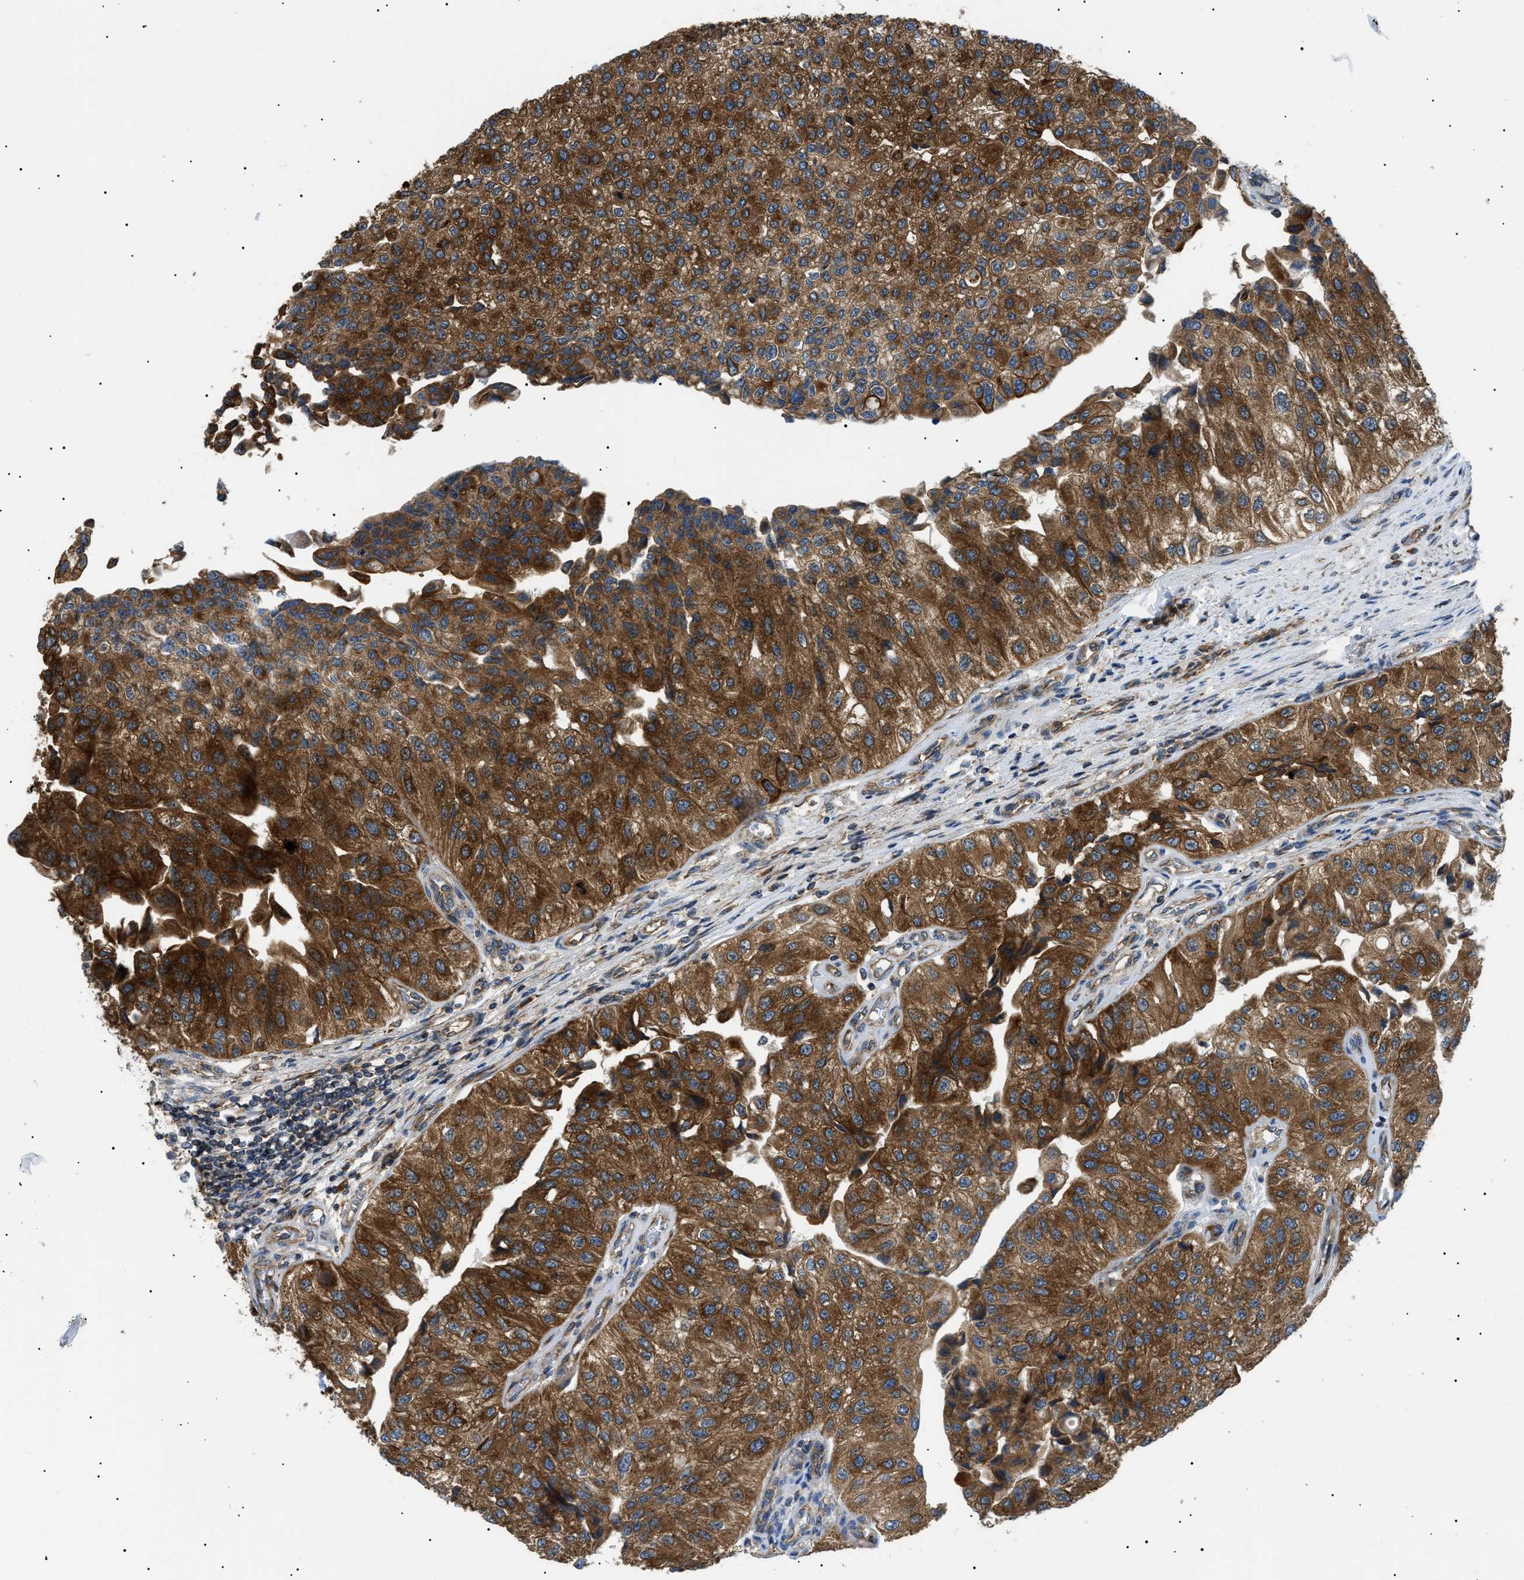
{"staining": {"intensity": "strong", "quantity": ">75%", "location": "cytoplasmic/membranous"}, "tissue": "urothelial cancer", "cell_type": "Tumor cells", "image_type": "cancer", "snomed": [{"axis": "morphology", "description": "Urothelial carcinoma, High grade"}, {"axis": "topography", "description": "Kidney"}, {"axis": "topography", "description": "Urinary bladder"}], "caption": "This is a histology image of immunohistochemistry (IHC) staining of urothelial cancer, which shows strong expression in the cytoplasmic/membranous of tumor cells.", "gene": "SRPK1", "patient": {"sex": "male", "age": 77}}